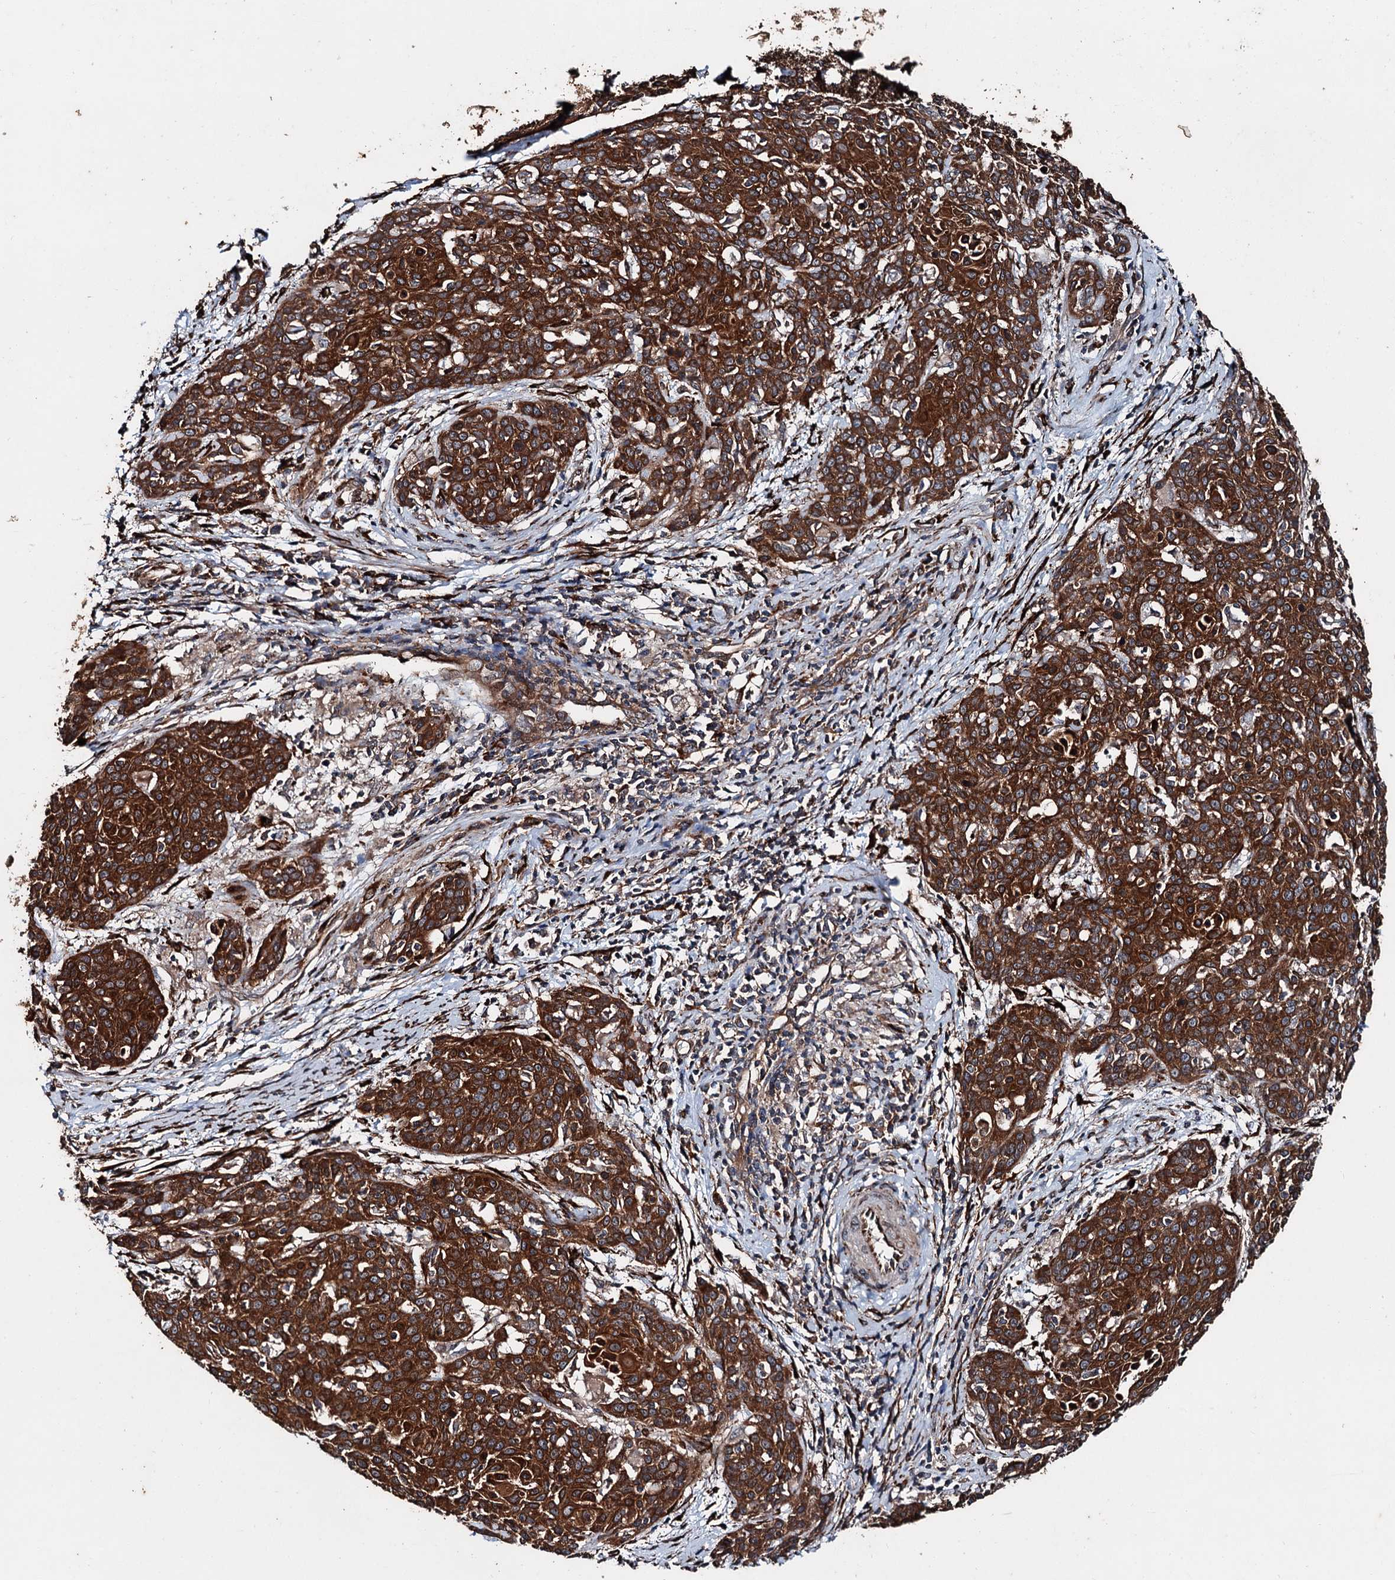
{"staining": {"intensity": "strong", "quantity": ">75%", "location": "cytoplasmic/membranous"}, "tissue": "cervical cancer", "cell_type": "Tumor cells", "image_type": "cancer", "snomed": [{"axis": "morphology", "description": "Squamous cell carcinoma, NOS"}, {"axis": "topography", "description": "Cervix"}], "caption": "Immunohistochemical staining of cervical cancer displays high levels of strong cytoplasmic/membranous staining in about >75% of tumor cells.", "gene": "DDIAS", "patient": {"sex": "female", "age": 38}}